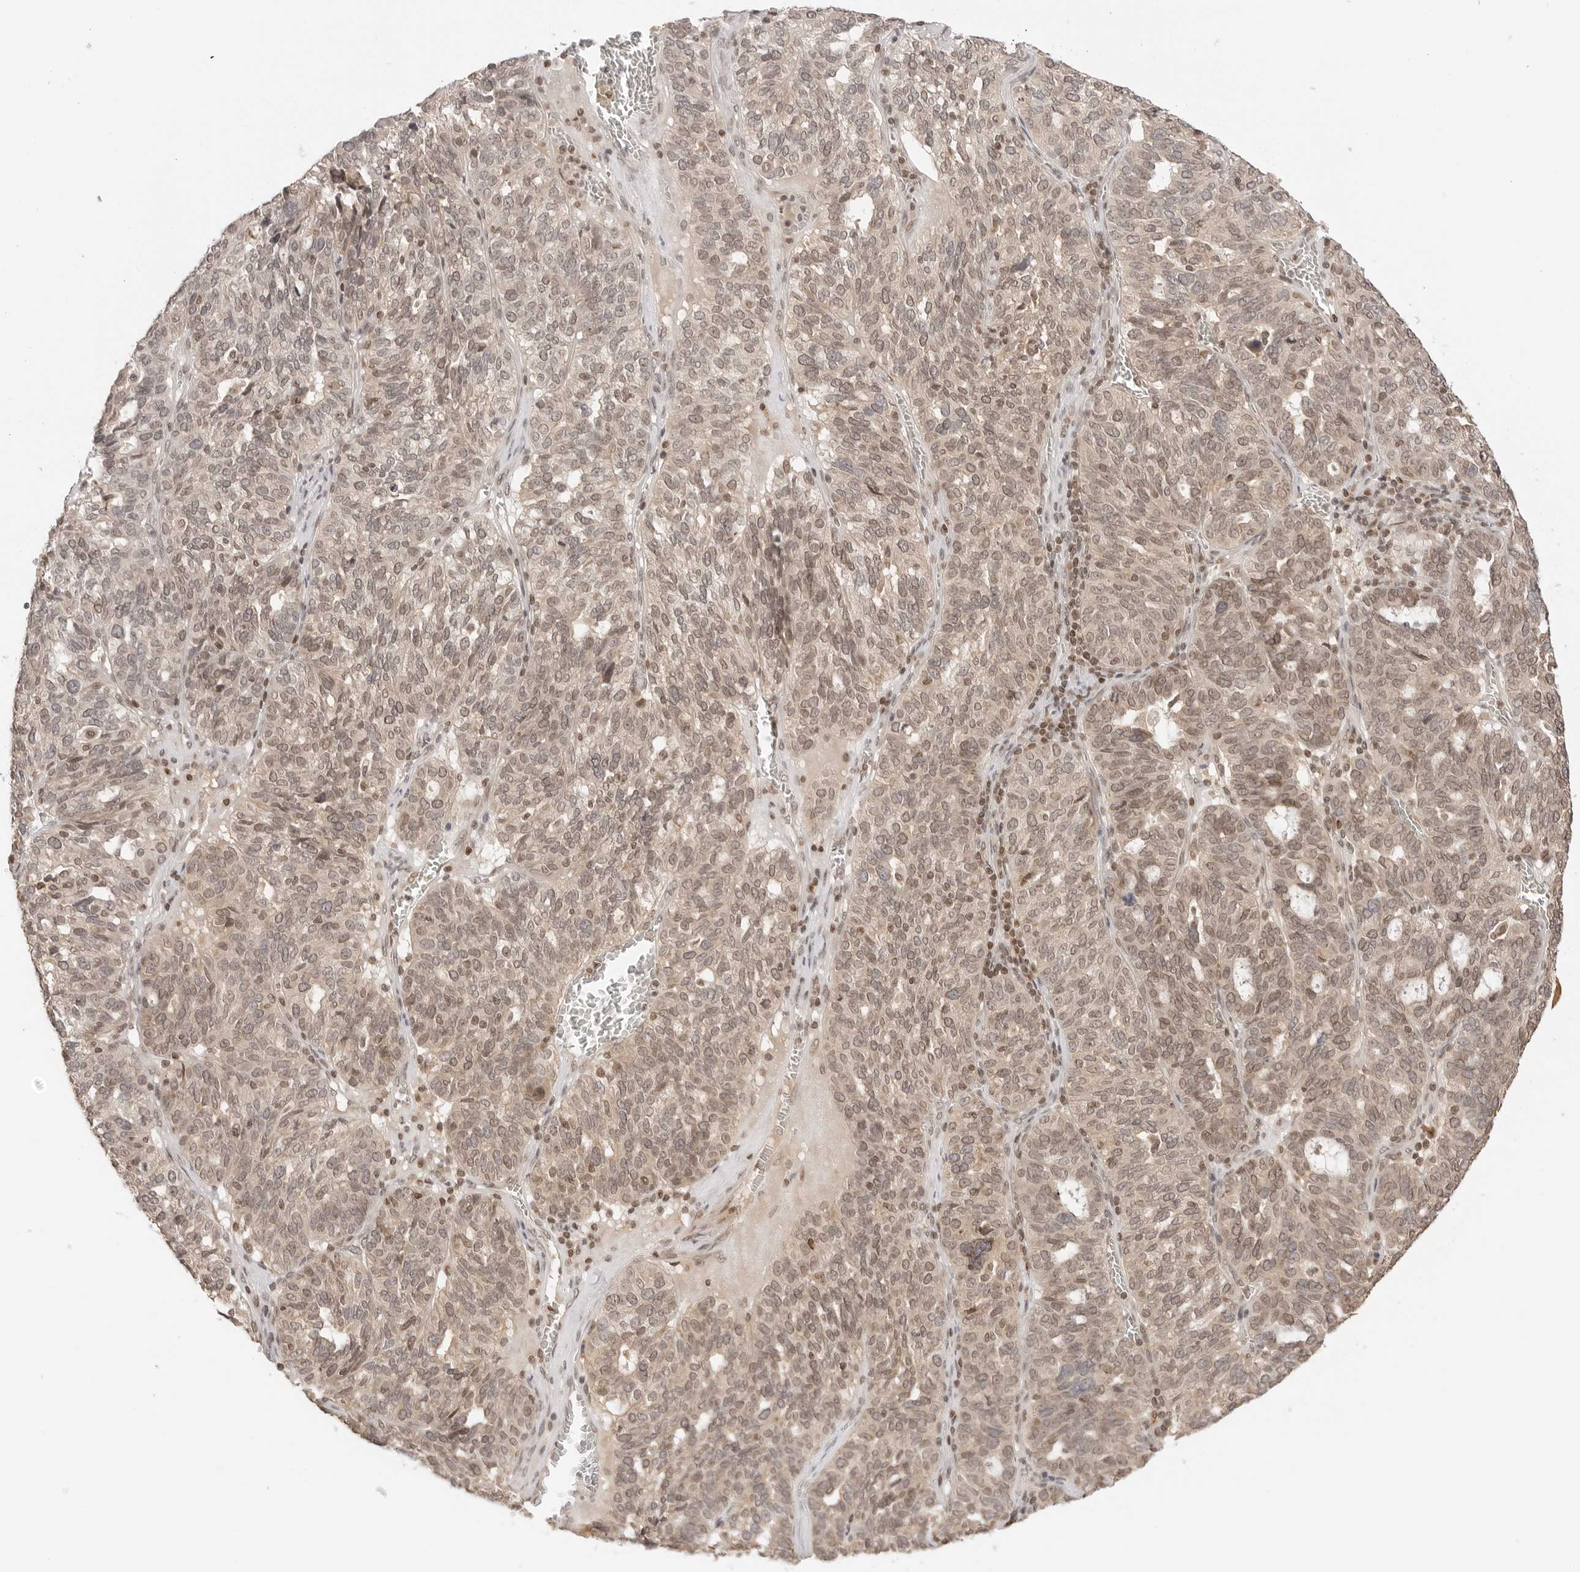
{"staining": {"intensity": "moderate", "quantity": ">75%", "location": "cytoplasmic/membranous,nuclear"}, "tissue": "ovarian cancer", "cell_type": "Tumor cells", "image_type": "cancer", "snomed": [{"axis": "morphology", "description": "Cystadenocarcinoma, serous, NOS"}, {"axis": "topography", "description": "Ovary"}], "caption": "Immunohistochemistry staining of ovarian cancer (serous cystadenocarcinoma), which reveals medium levels of moderate cytoplasmic/membranous and nuclear positivity in about >75% of tumor cells indicating moderate cytoplasmic/membranous and nuclear protein positivity. The staining was performed using DAB (brown) for protein detection and nuclei were counterstained in hematoxylin (blue).", "gene": "POLH", "patient": {"sex": "female", "age": 59}}